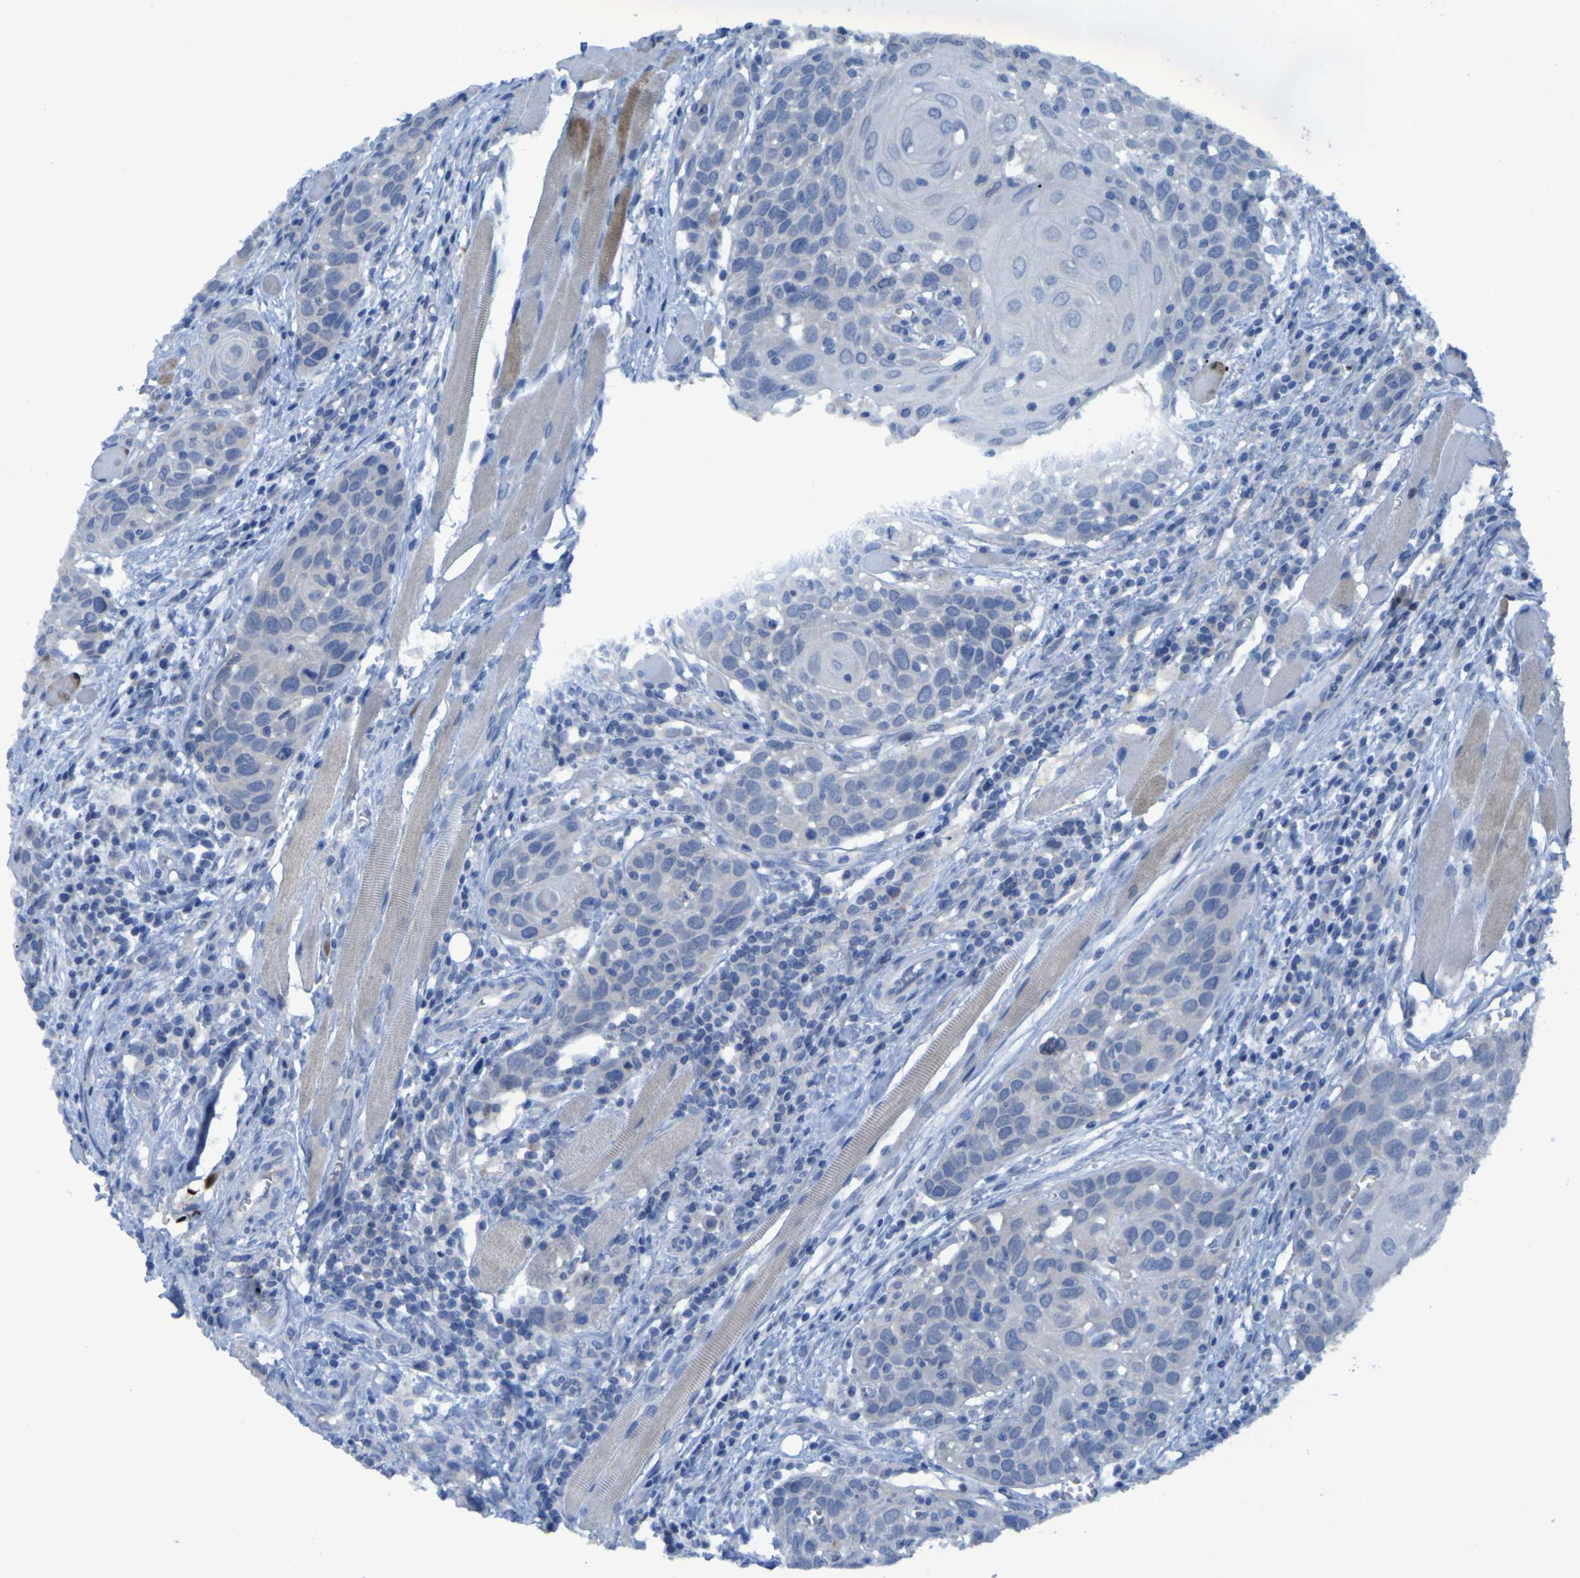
{"staining": {"intensity": "negative", "quantity": "none", "location": "none"}, "tissue": "head and neck cancer", "cell_type": "Tumor cells", "image_type": "cancer", "snomed": [{"axis": "morphology", "description": "Squamous cell carcinoma, NOS"}, {"axis": "topography", "description": "Oral tissue"}, {"axis": "topography", "description": "Head-Neck"}], "caption": "Immunohistochemistry micrograph of neoplastic tissue: human head and neck cancer stained with DAB (3,3'-diaminobenzidine) reveals no significant protein staining in tumor cells.", "gene": "SGK2", "patient": {"sex": "female", "age": 50}}